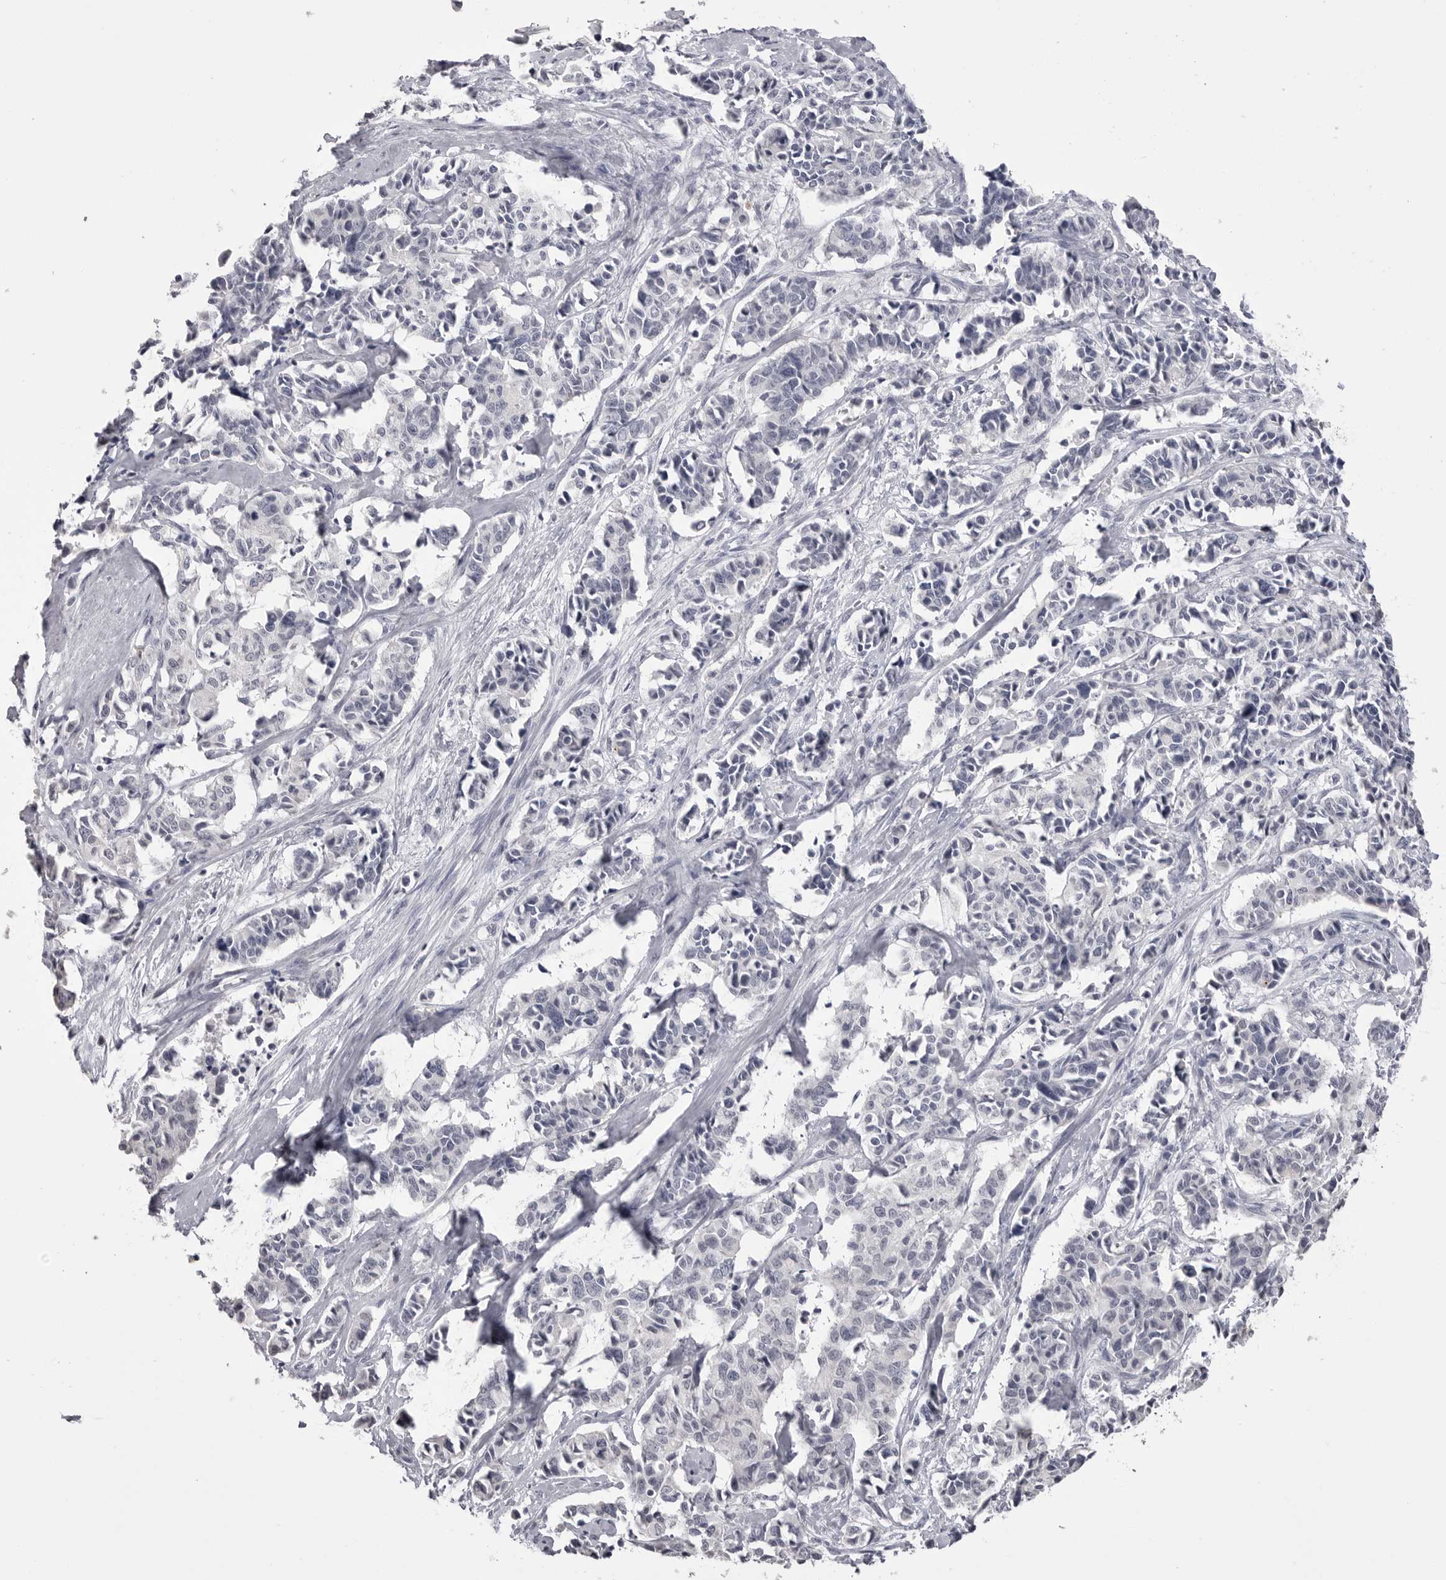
{"staining": {"intensity": "negative", "quantity": "none", "location": "none"}, "tissue": "cervical cancer", "cell_type": "Tumor cells", "image_type": "cancer", "snomed": [{"axis": "morphology", "description": "Normal tissue, NOS"}, {"axis": "morphology", "description": "Squamous cell carcinoma, NOS"}, {"axis": "topography", "description": "Cervix"}], "caption": "A photomicrograph of human cervical squamous cell carcinoma is negative for staining in tumor cells.", "gene": "GPN2", "patient": {"sex": "female", "age": 35}}